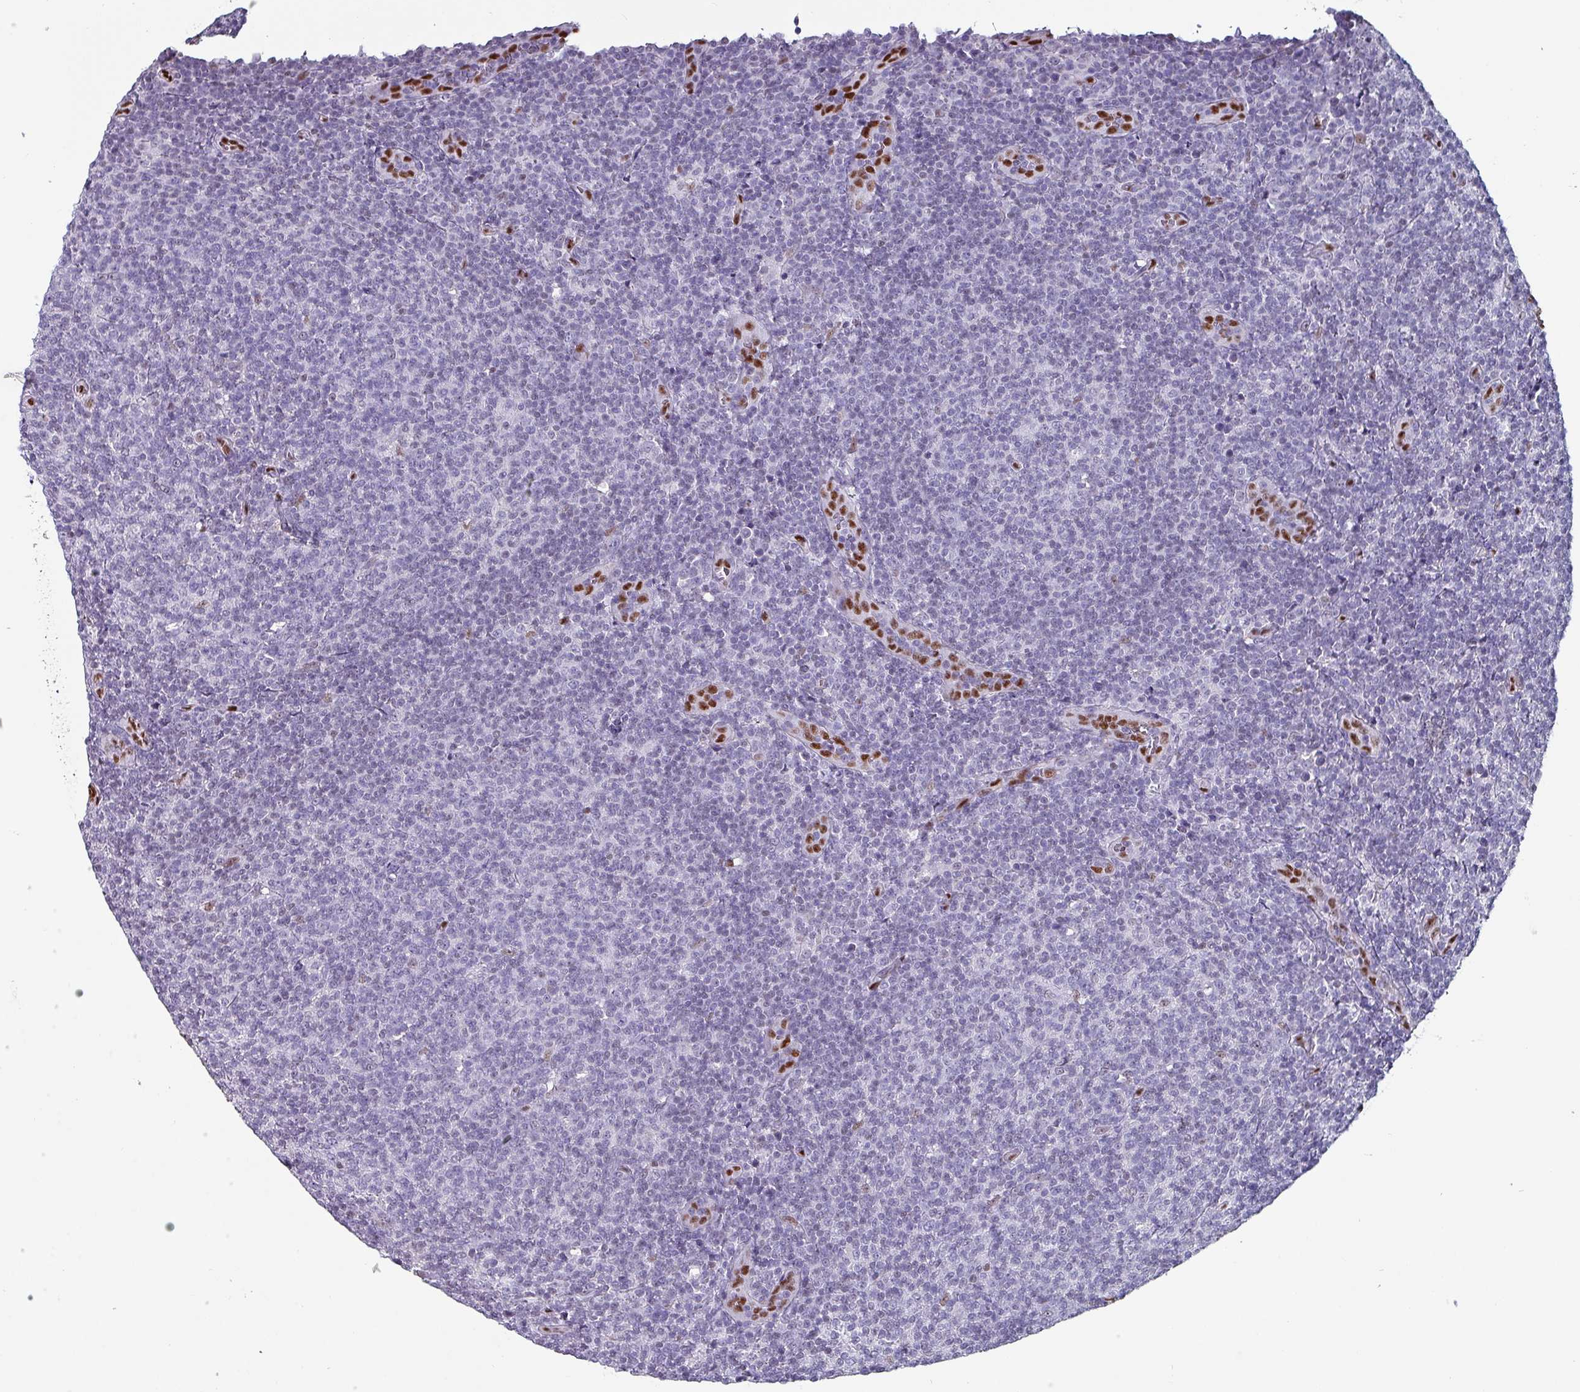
{"staining": {"intensity": "negative", "quantity": "none", "location": "none"}, "tissue": "lymphoma", "cell_type": "Tumor cells", "image_type": "cancer", "snomed": [{"axis": "morphology", "description": "Malignant lymphoma, non-Hodgkin's type, Low grade"}, {"axis": "topography", "description": "Lymph node"}], "caption": "Immunohistochemistry of human lymphoma demonstrates no staining in tumor cells.", "gene": "ZNF816-ZNF321P", "patient": {"sex": "male", "age": 66}}